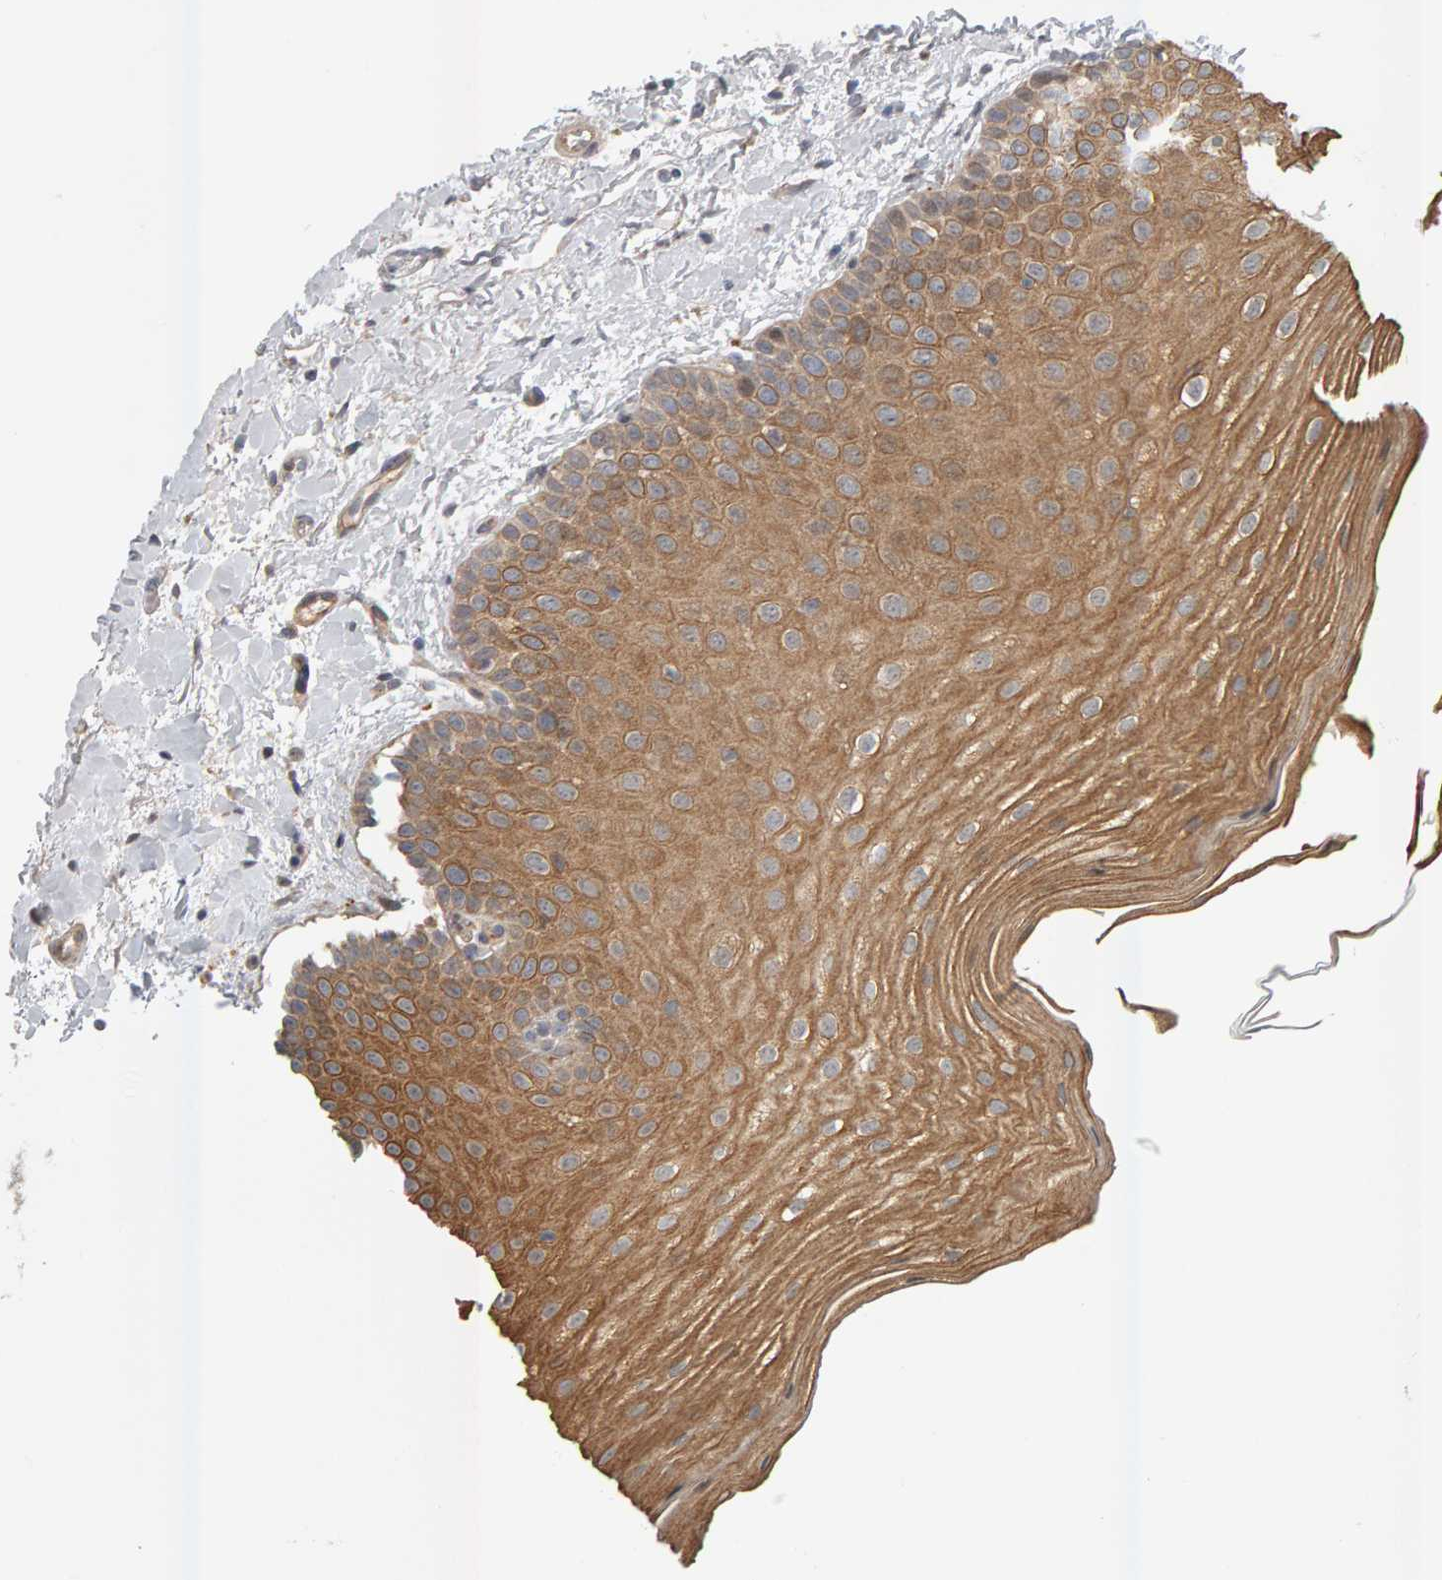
{"staining": {"intensity": "moderate", "quantity": ">75%", "location": "cytoplasmic/membranous"}, "tissue": "oral mucosa", "cell_type": "Squamous epithelial cells", "image_type": "normal", "snomed": [{"axis": "morphology", "description": "Normal tissue, NOS"}, {"axis": "topography", "description": "Skin"}, {"axis": "topography", "description": "Oral tissue"}], "caption": "Squamous epithelial cells show medium levels of moderate cytoplasmic/membranous staining in about >75% of cells in unremarkable oral mucosa.", "gene": "ZNF160", "patient": {"sex": "male", "age": 84}}